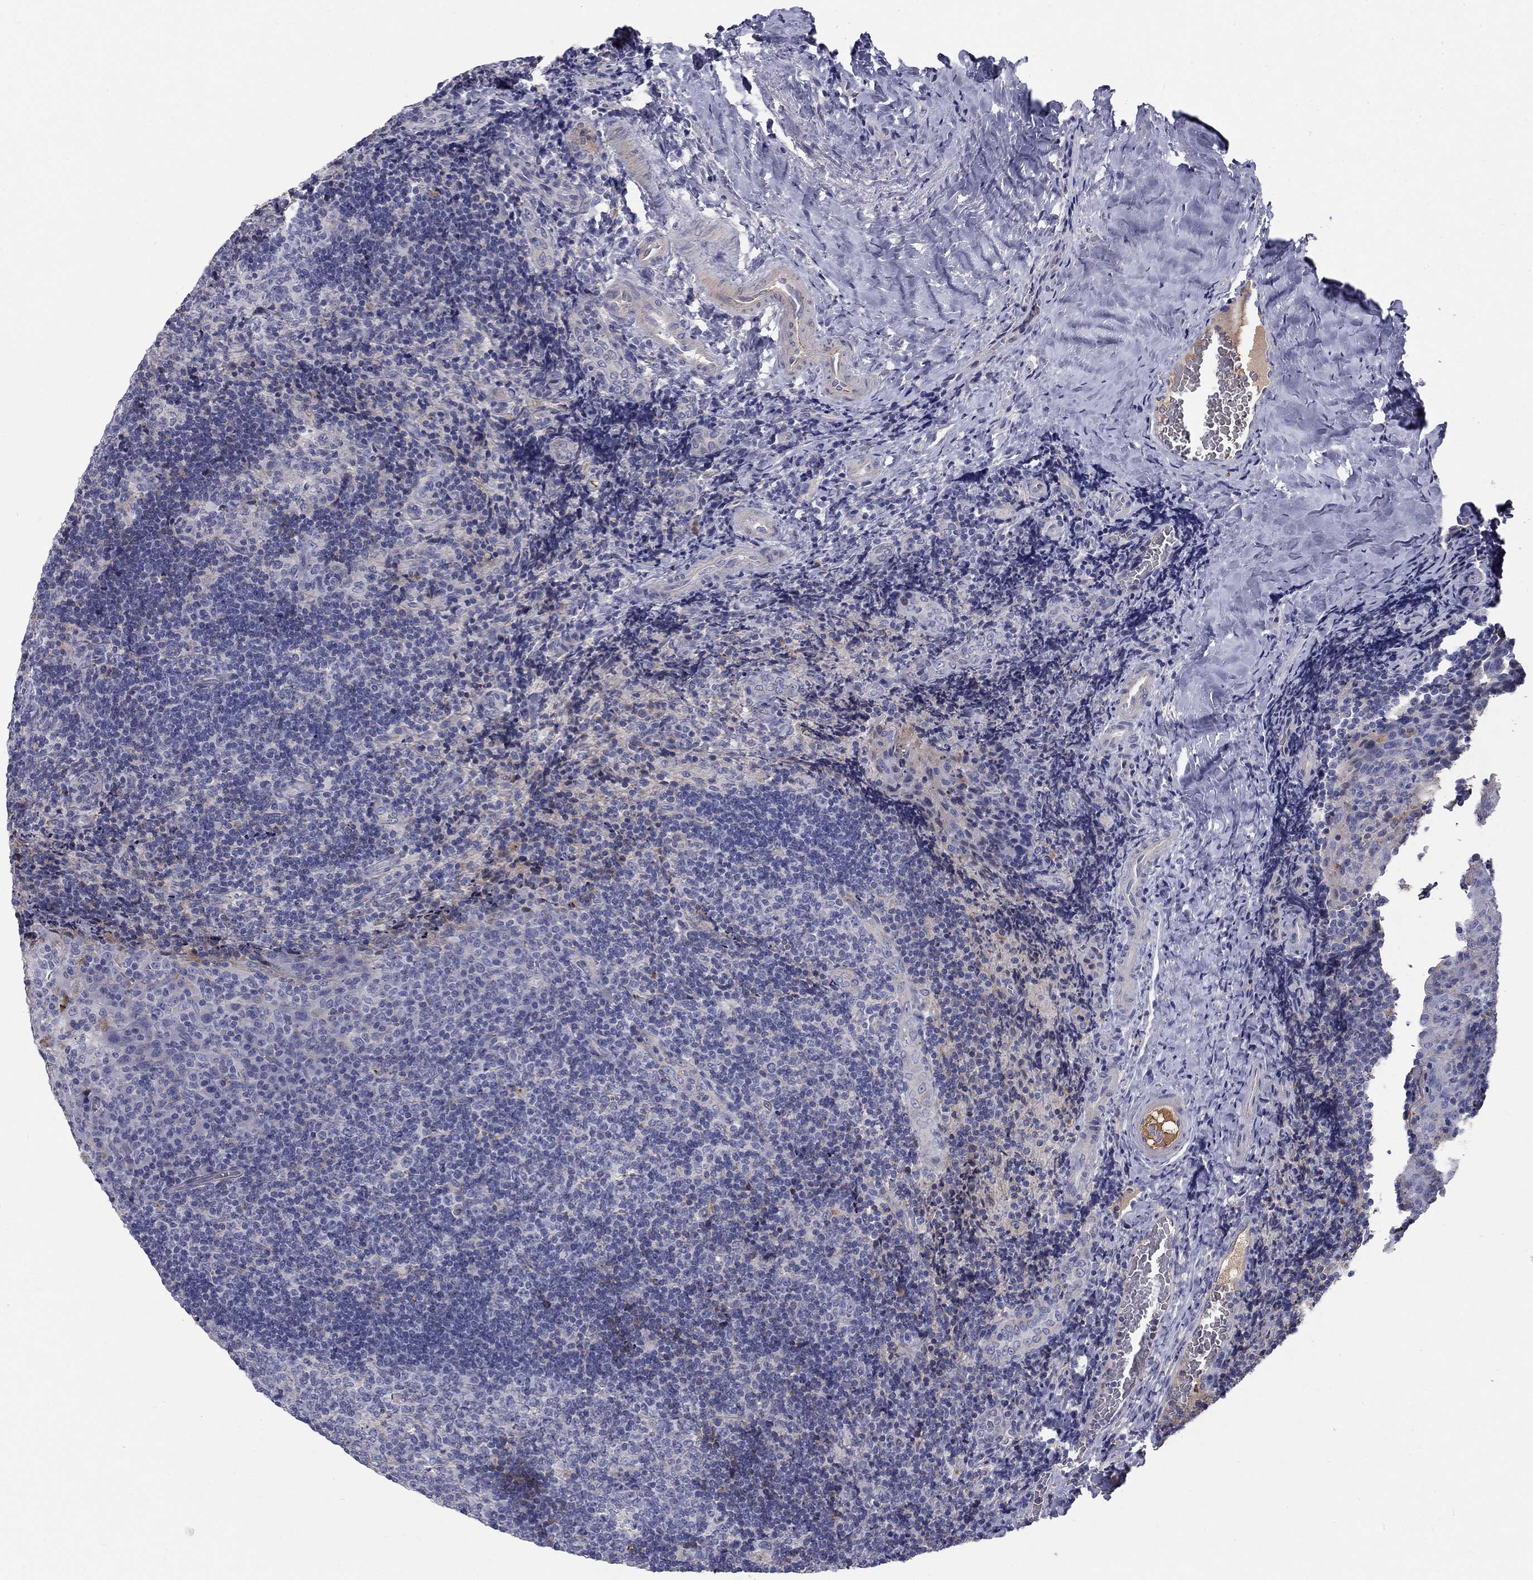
{"staining": {"intensity": "negative", "quantity": "none", "location": "none"}, "tissue": "tonsil", "cell_type": "Germinal center cells", "image_type": "normal", "snomed": [{"axis": "morphology", "description": "Normal tissue, NOS"}, {"axis": "topography", "description": "Tonsil"}], "caption": "Immunohistochemical staining of unremarkable human tonsil shows no significant positivity in germinal center cells. (Immunohistochemistry (ihc), brightfield microscopy, high magnification).", "gene": "EPDR1", "patient": {"sex": "male", "age": 17}}